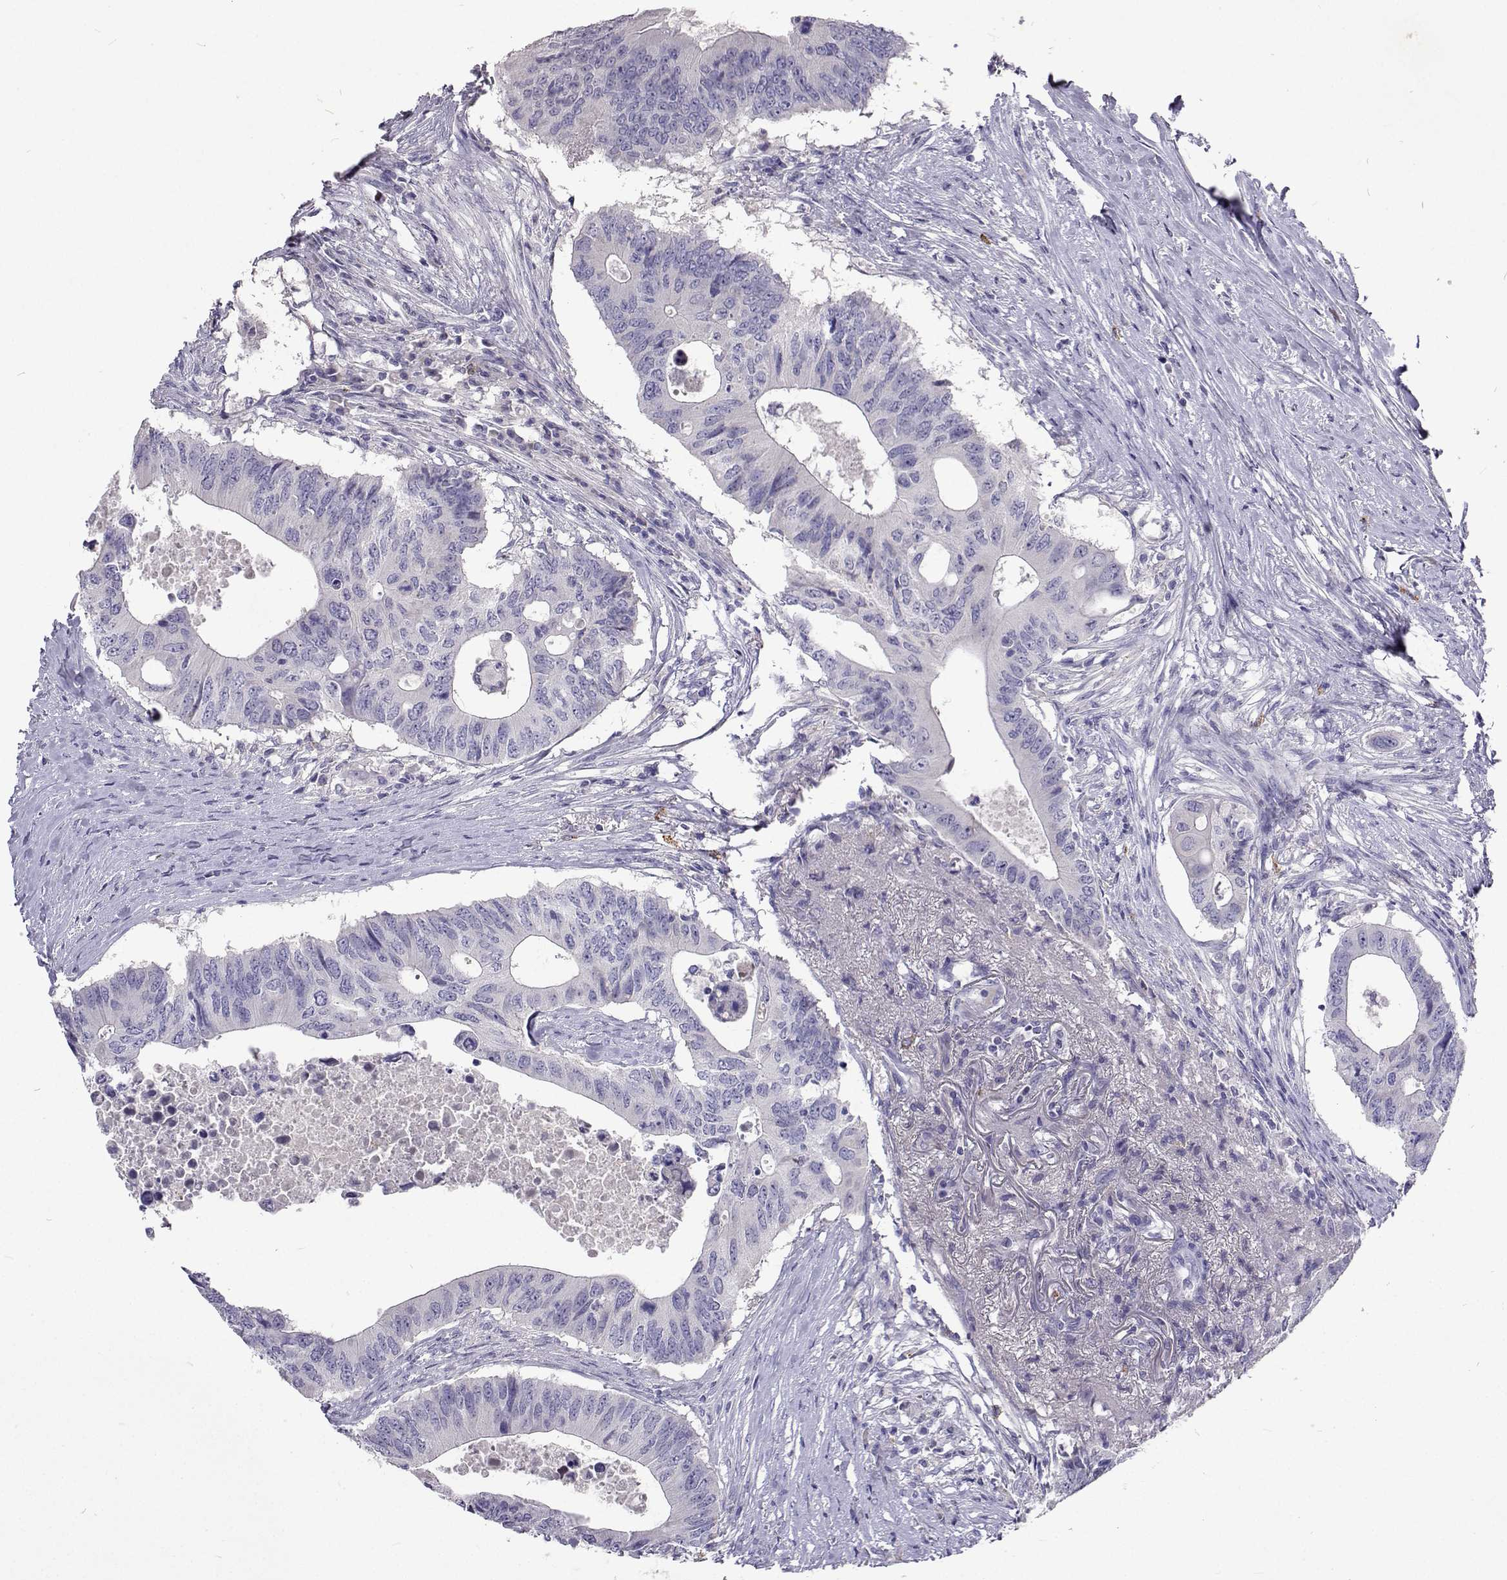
{"staining": {"intensity": "negative", "quantity": "none", "location": "none"}, "tissue": "colorectal cancer", "cell_type": "Tumor cells", "image_type": "cancer", "snomed": [{"axis": "morphology", "description": "Adenocarcinoma, NOS"}, {"axis": "topography", "description": "Colon"}], "caption": "Adenocarcinoma (colorectal) was stained to show a protein in brown. There is no significant positivity in tumor cells. Nuclei are stained in blue.", "gene": "CFAP44", "patient": {"sex": "male", "age": 71}}